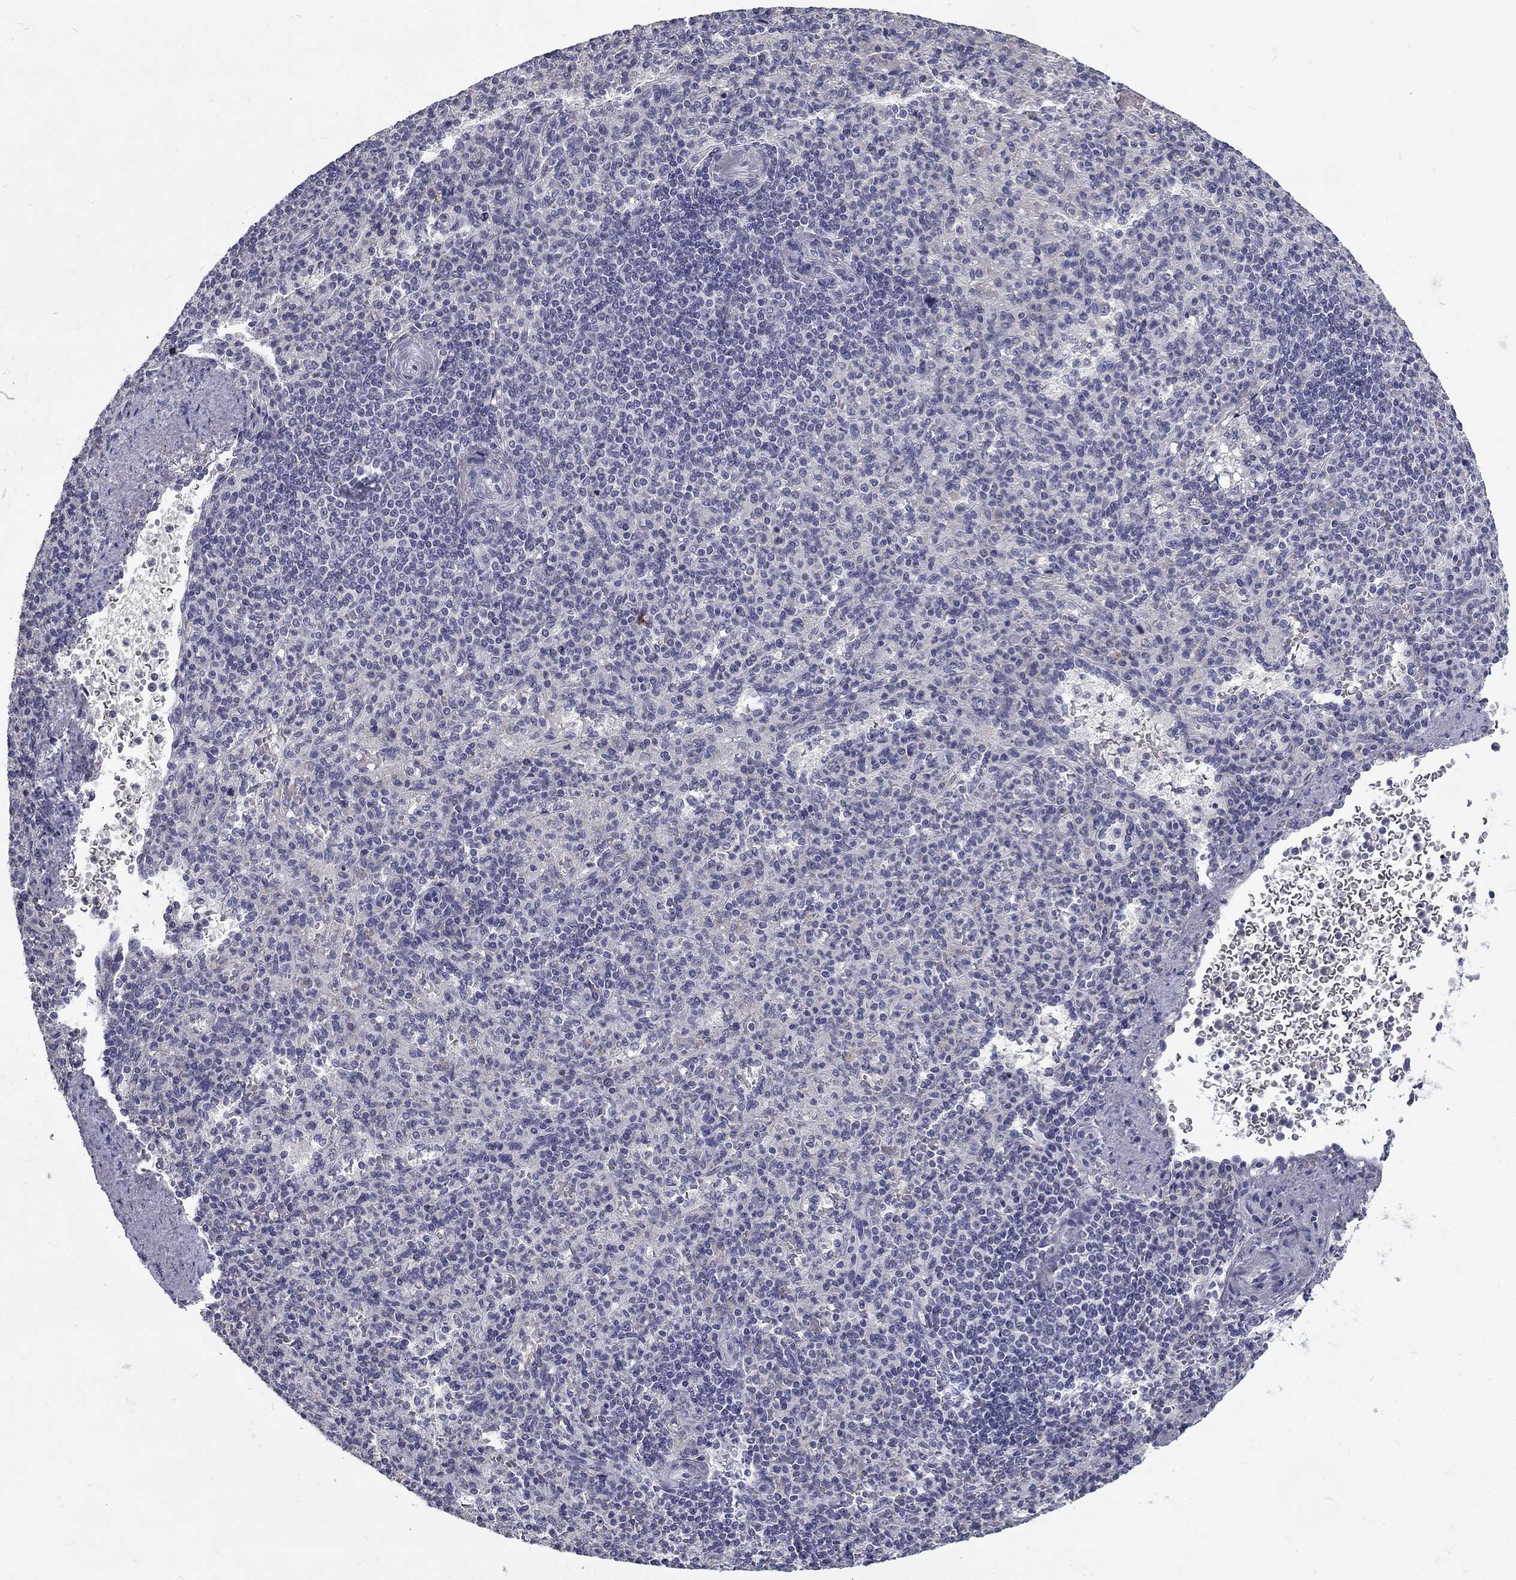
{"staining": {"intensity": "negative", "quantity": "none", "location": "none"}, "tissue": "spleen", "cell_type": "Cells in red pulp", "image_type": "normal", "snomed": [{"axis": "morphology", "description": "Normal tissue, NOS"}, {"axis": "topography", "description": "Spleen"}], "caption": "IHC image of benign spleen stained for a protein (brown), which demonstrates no expression in cells in red pulp. Brightfield microscopy of IHC stained with DAB (brown) and hematoxylin (blue), captured at high magnification.", "gene": "NOS1", "patient": {"sex": "female", "age": 74}}